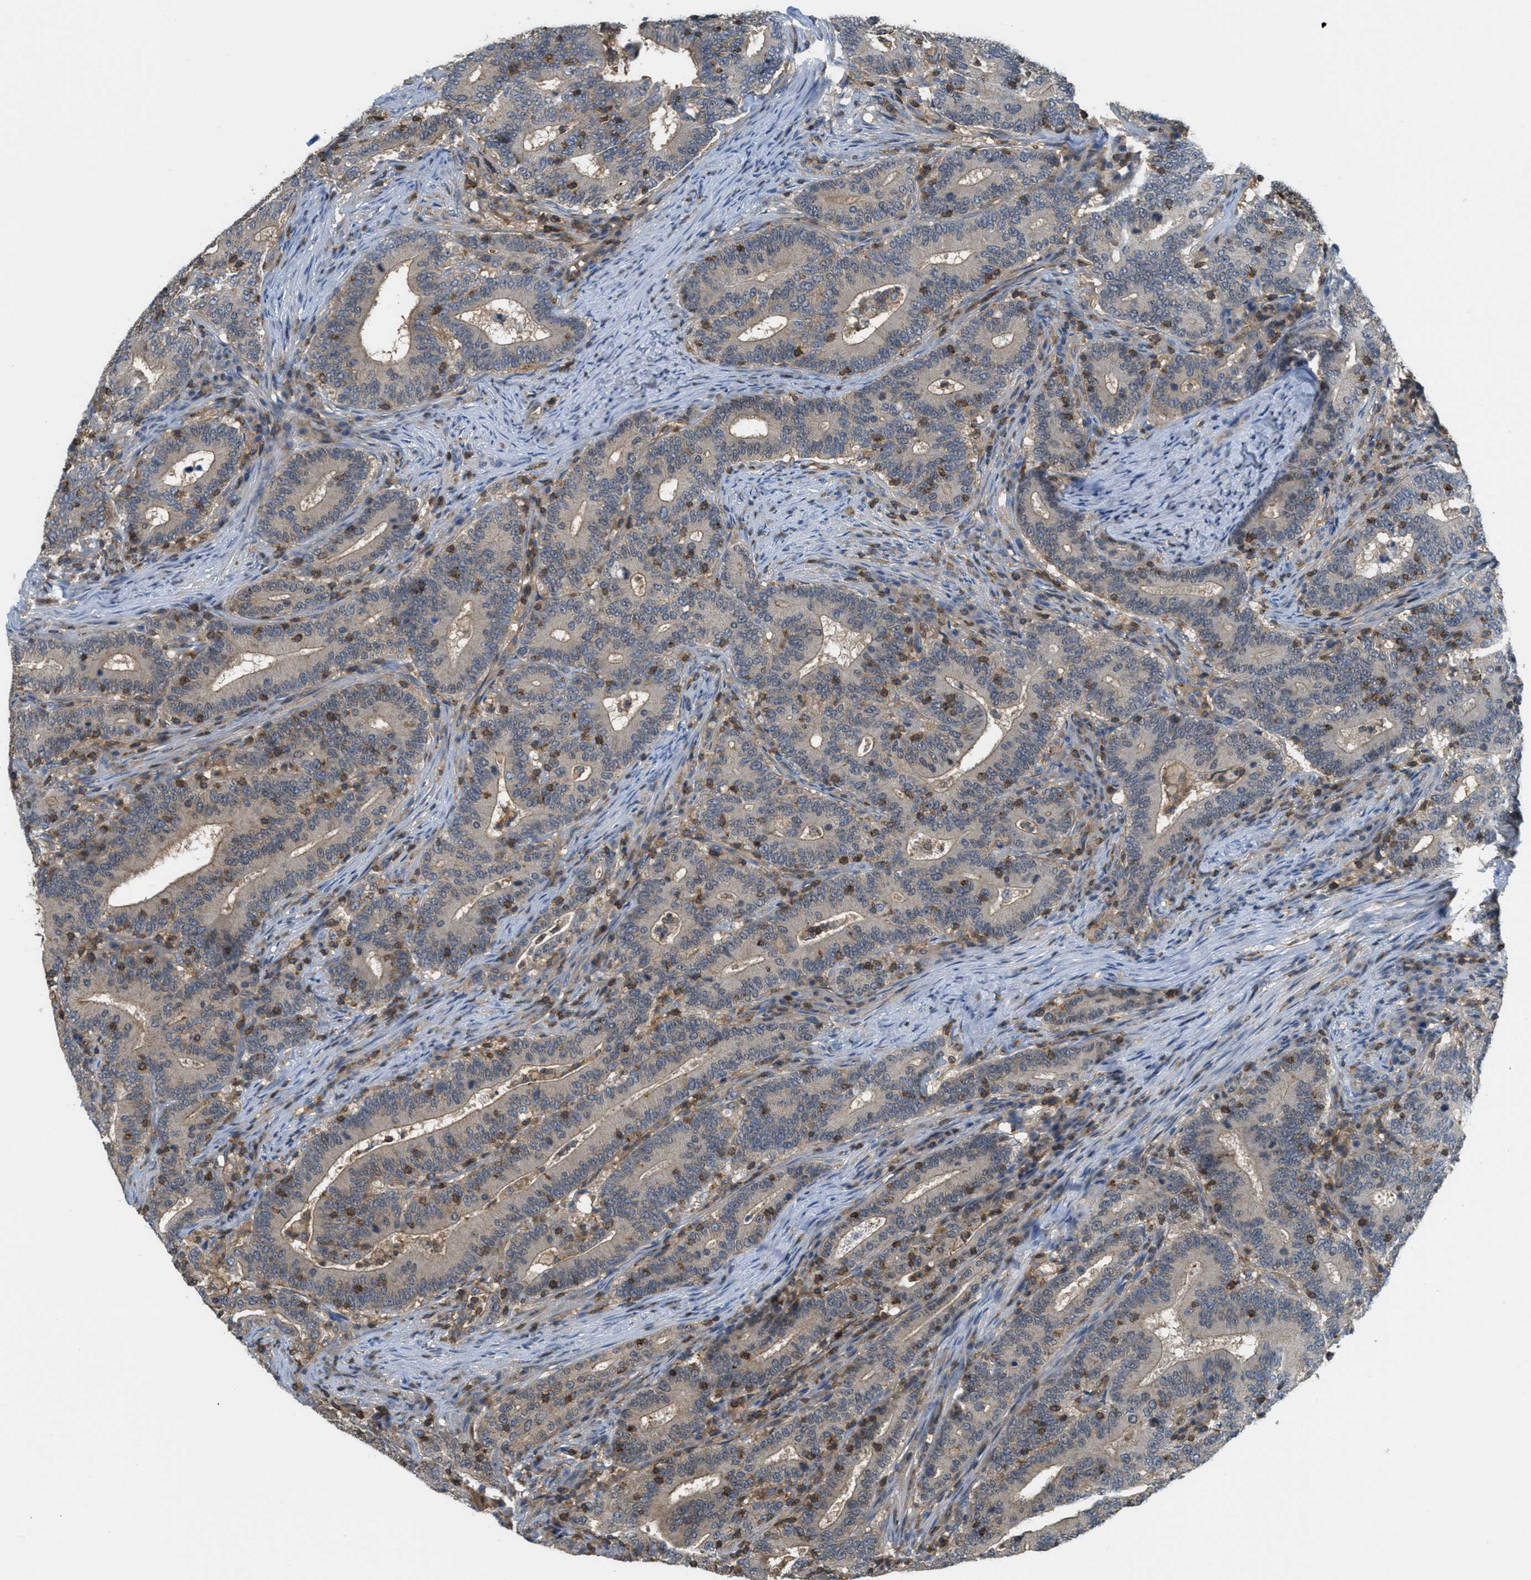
{"staining": {"intensity": "weak", "quantity": ">75%", "location": "cytoplasmic/membranous"}, "tissue": "colorectal cancer", "cell_type": "Tumor cells", "image_type": "cancer", "snomed": [{"axis": "morphology", "description": "Adenocarcinoma, NOS"}, {"axis": "topography", "description": "Colon"}], "caption": "Brown immunohistochemical staining in human adenocarcinoma (colorectal) reveals weak cytoplasmic/membranous positivity in approximately >75% of tumor cells.", "gene": "GRIK2", "patient": {"sex": "female", "age": 66}}